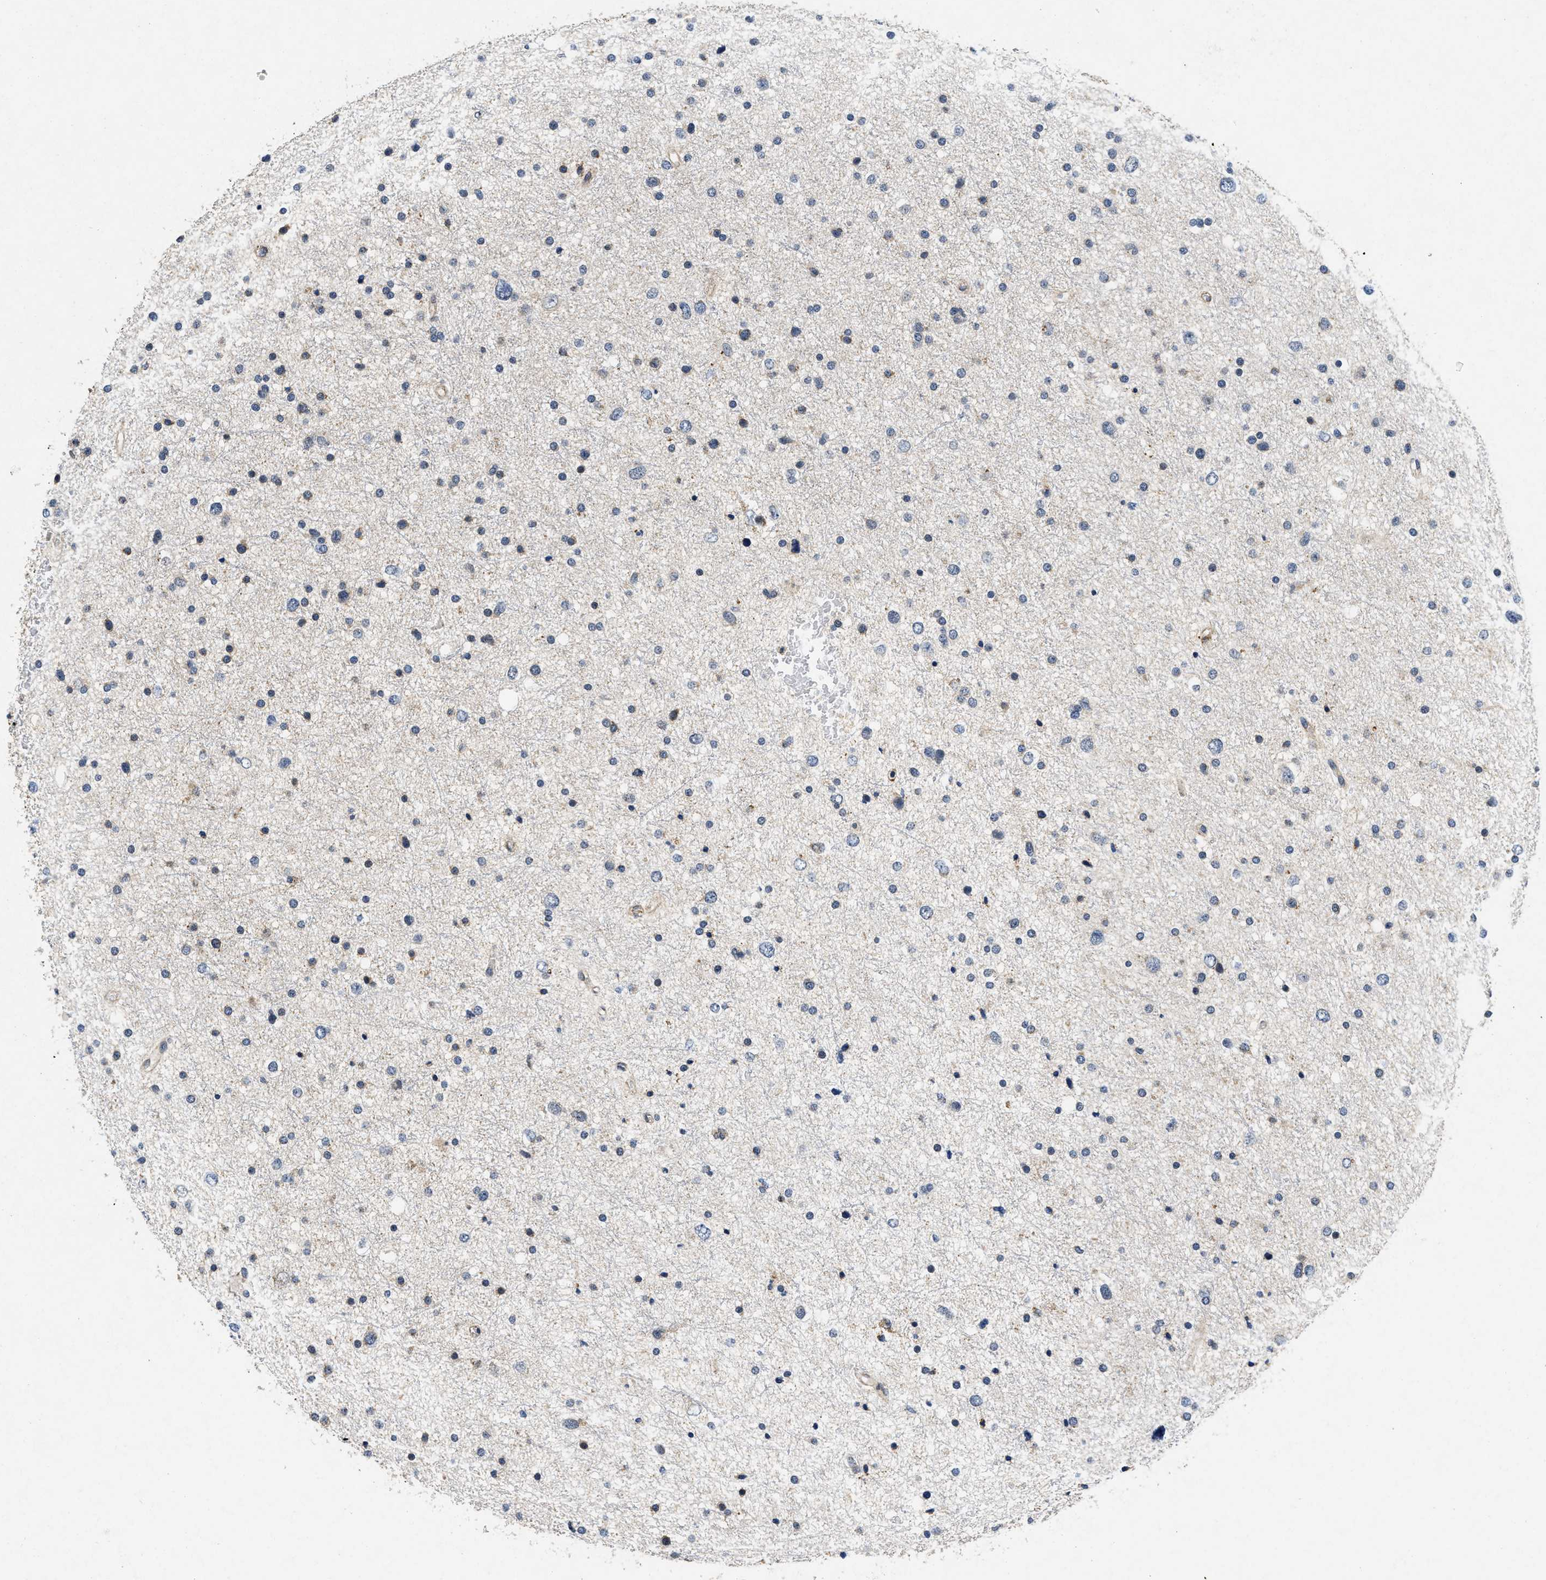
{"staining": {"intensity": "negative", "quantity": "none", "location": "none"}, "tissue": "glioma", "cell_type": "Tumor cells", "image_type": "cancer", "snomed": [{"axis": "morphology", "description": "Glioma, malignant, Low grade"}, {"axis": "topography", "description": "Brain"}], "caption": "A photomicrograph of low-grade glioma (malignant) stained for a protein shows no brown staining in tumor cells. Brightfield microscopy of immunohistochemistry (IHC) stained with DAB (brown) and hematoxylin (blue), captured at high magnification.", "gene": "PDP1", "patient": {"sex": "female", "age": 37}}